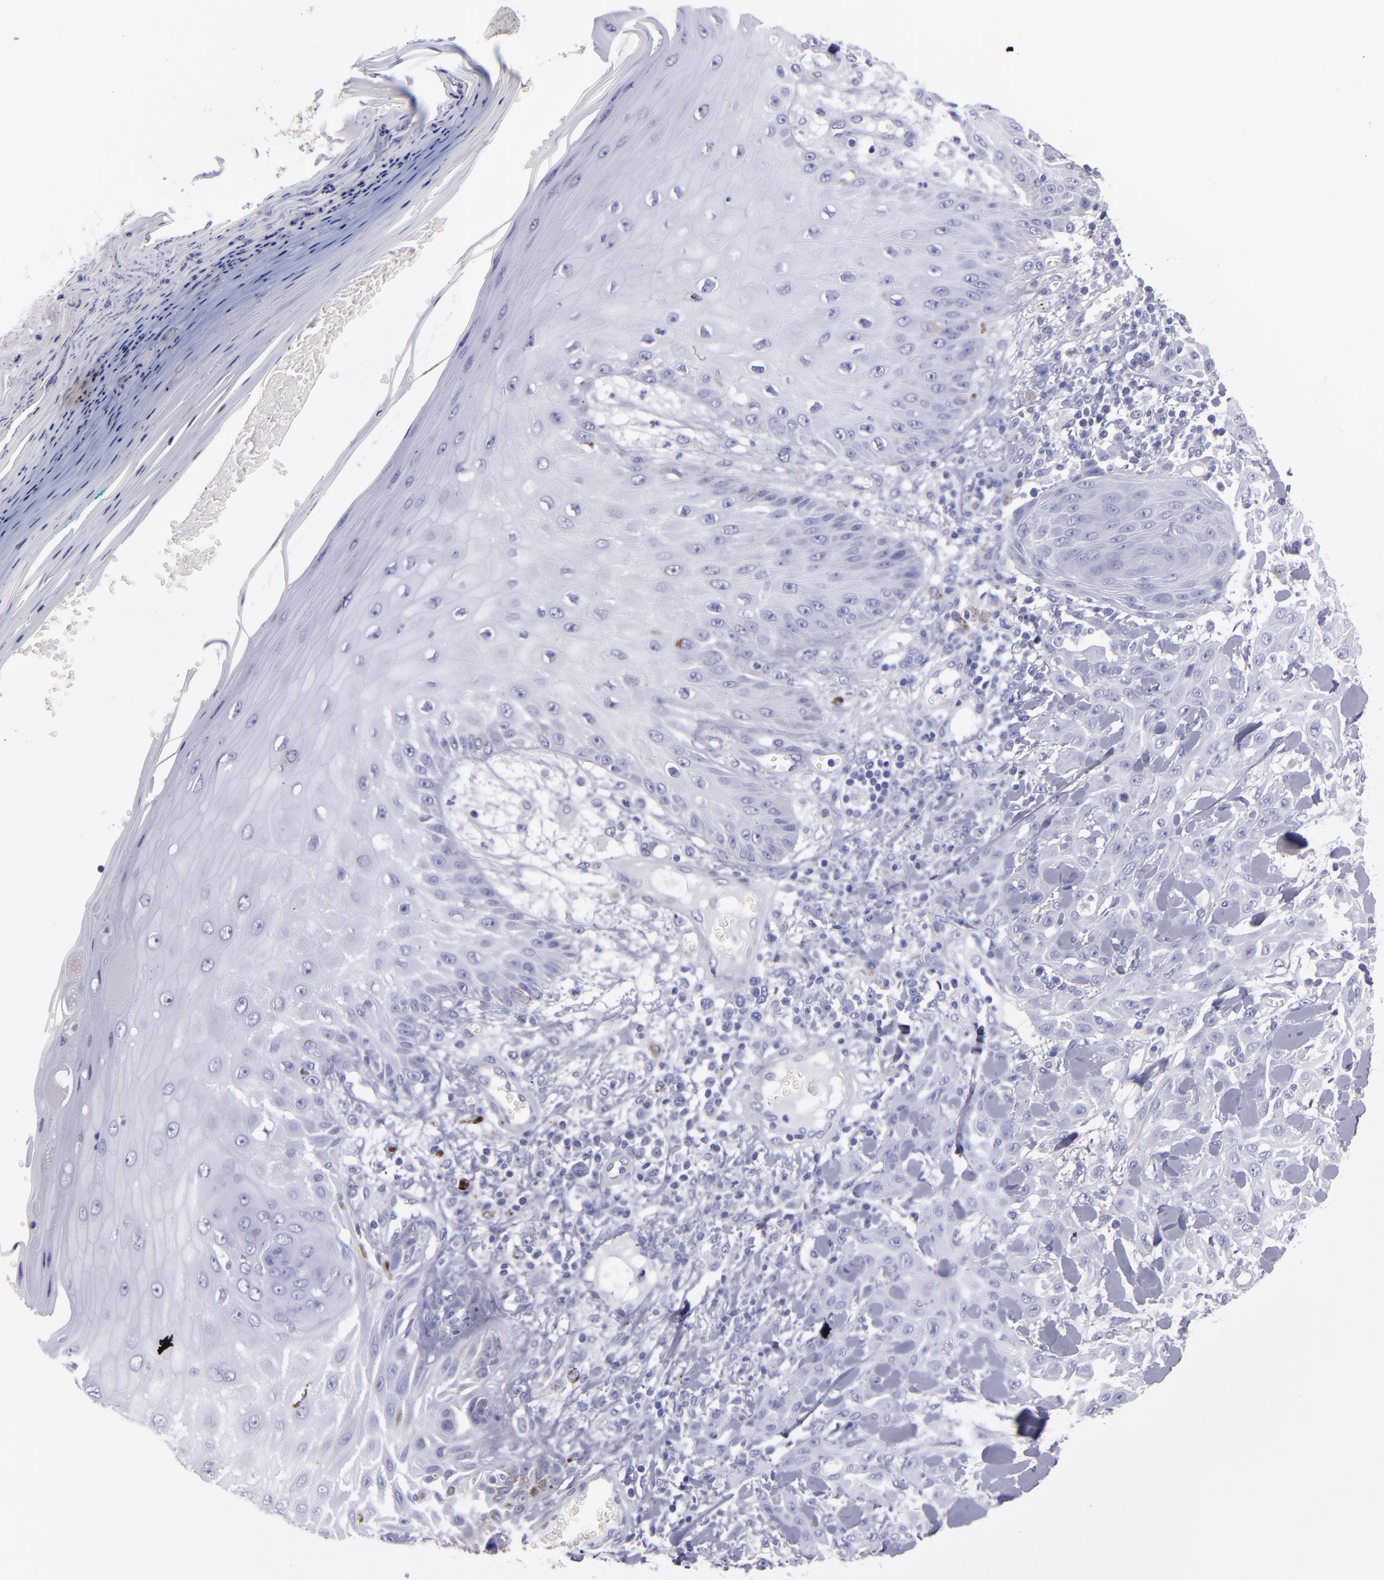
{"staining": {"intensity": "negative", "quantity": "none", "location": "none"}, "tissue": "skin cancer", "cell_type": "Tumor cells", "image_type": "cancer", "snomed": [{"axis": "morphology", "description": "Squamous cell carcinoma, NOS"}, {"axis": "topography", "description": "Skin"}], "caption": "Protein analysis of skin squamous cell carcinoma demonstrates no significant staining in tumor cells.", "gene": "TG", "patient": {"sex": "male", "age": 24}}